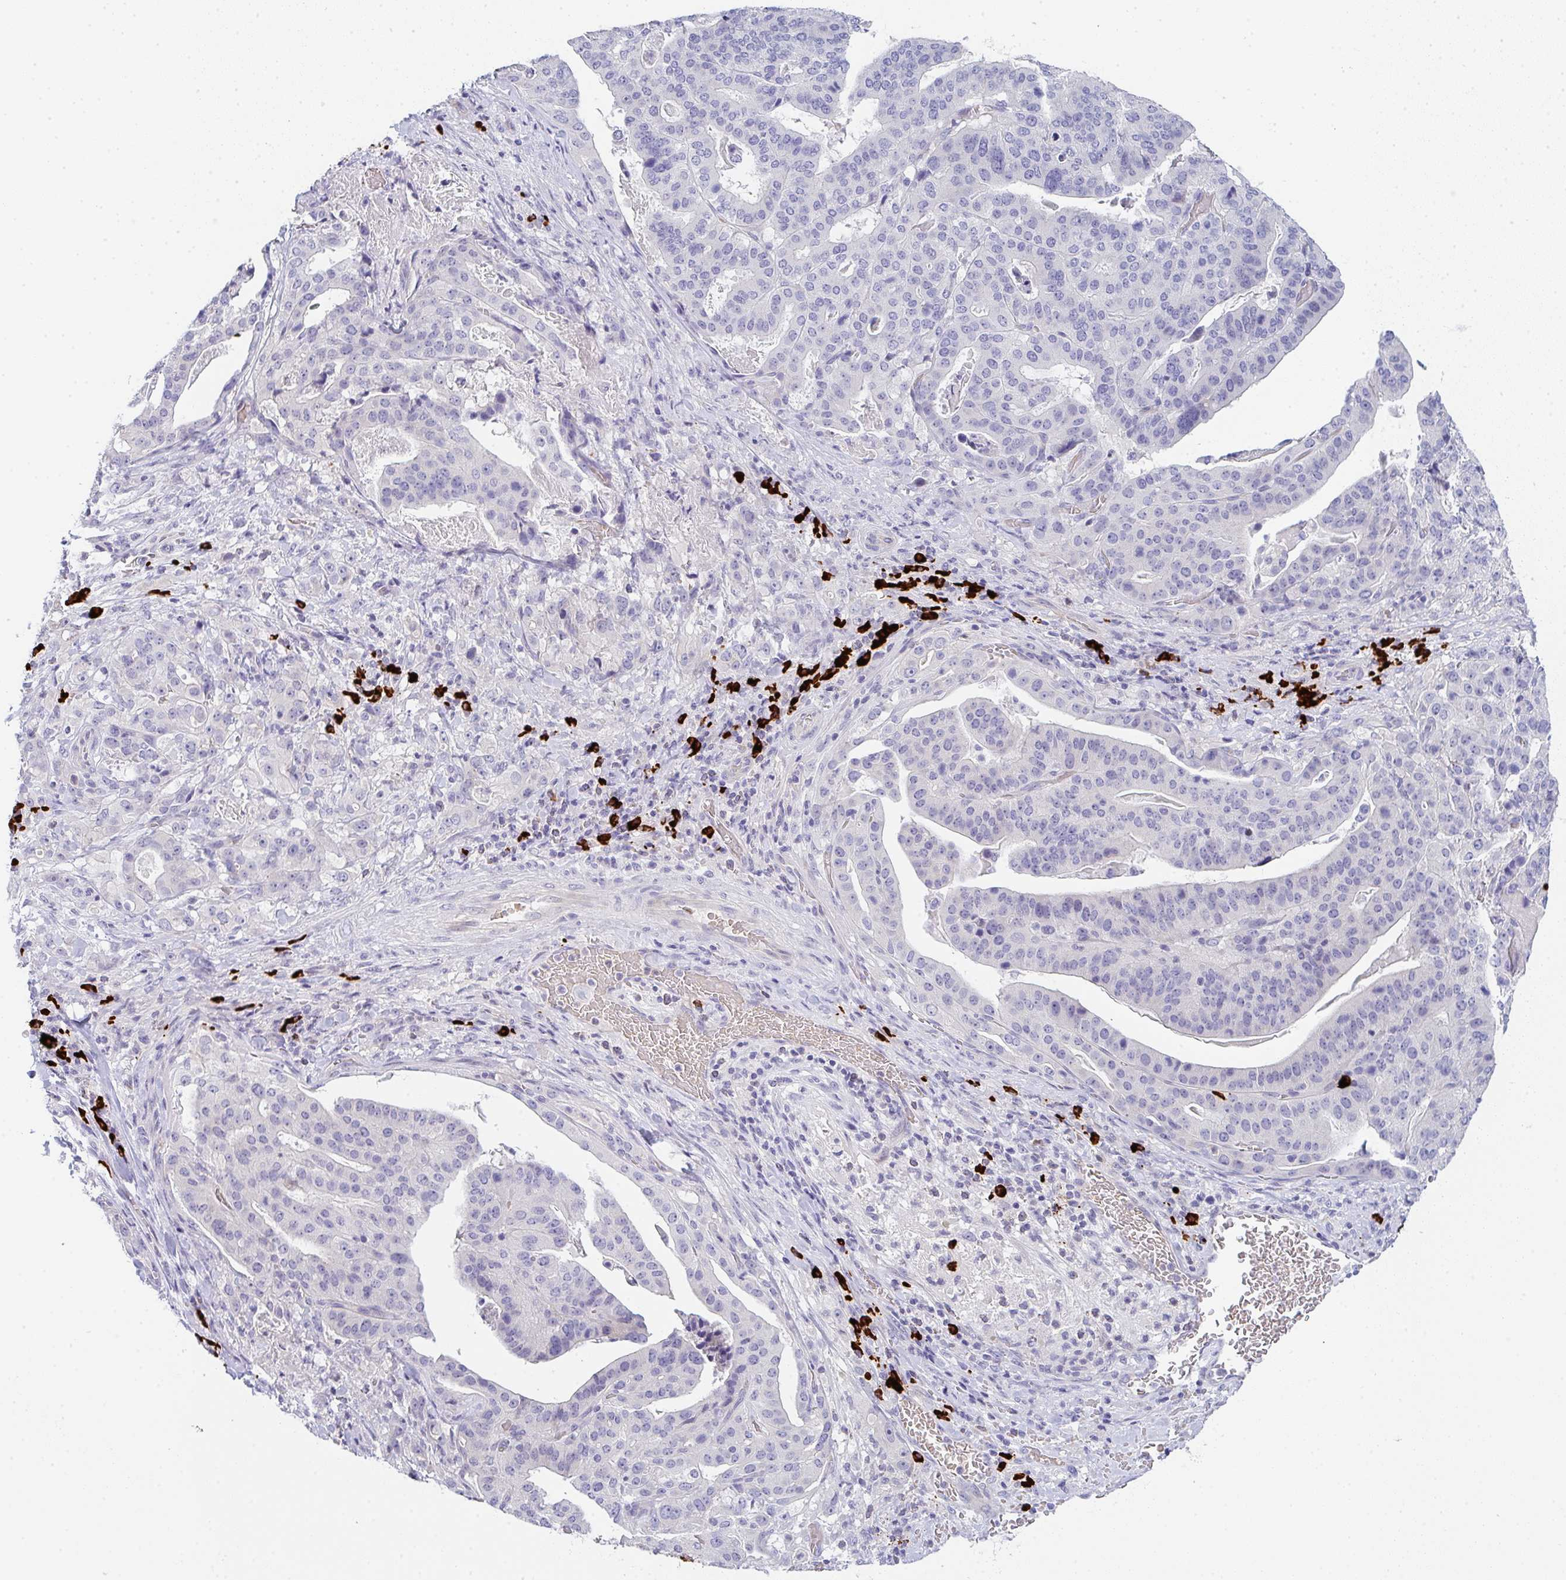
{"staining": {"intensity": "negative", "quantity": "none", "location": "none"}, "tissue": "stomach cancer", "cell_type": "Tumor cells", "image_type": "cancer", "snomed": [{"axis": "morphology", "description": "Adenocarcinoma, NOS"}, {"axis": "topography", "description": "Stomach"}], "caption": "An image of human adenocarcinoma (stomach) is negative for staining in tumor cells.", "gene": "CACNA1S", "patient": {"sex": "male", "age": 48}}